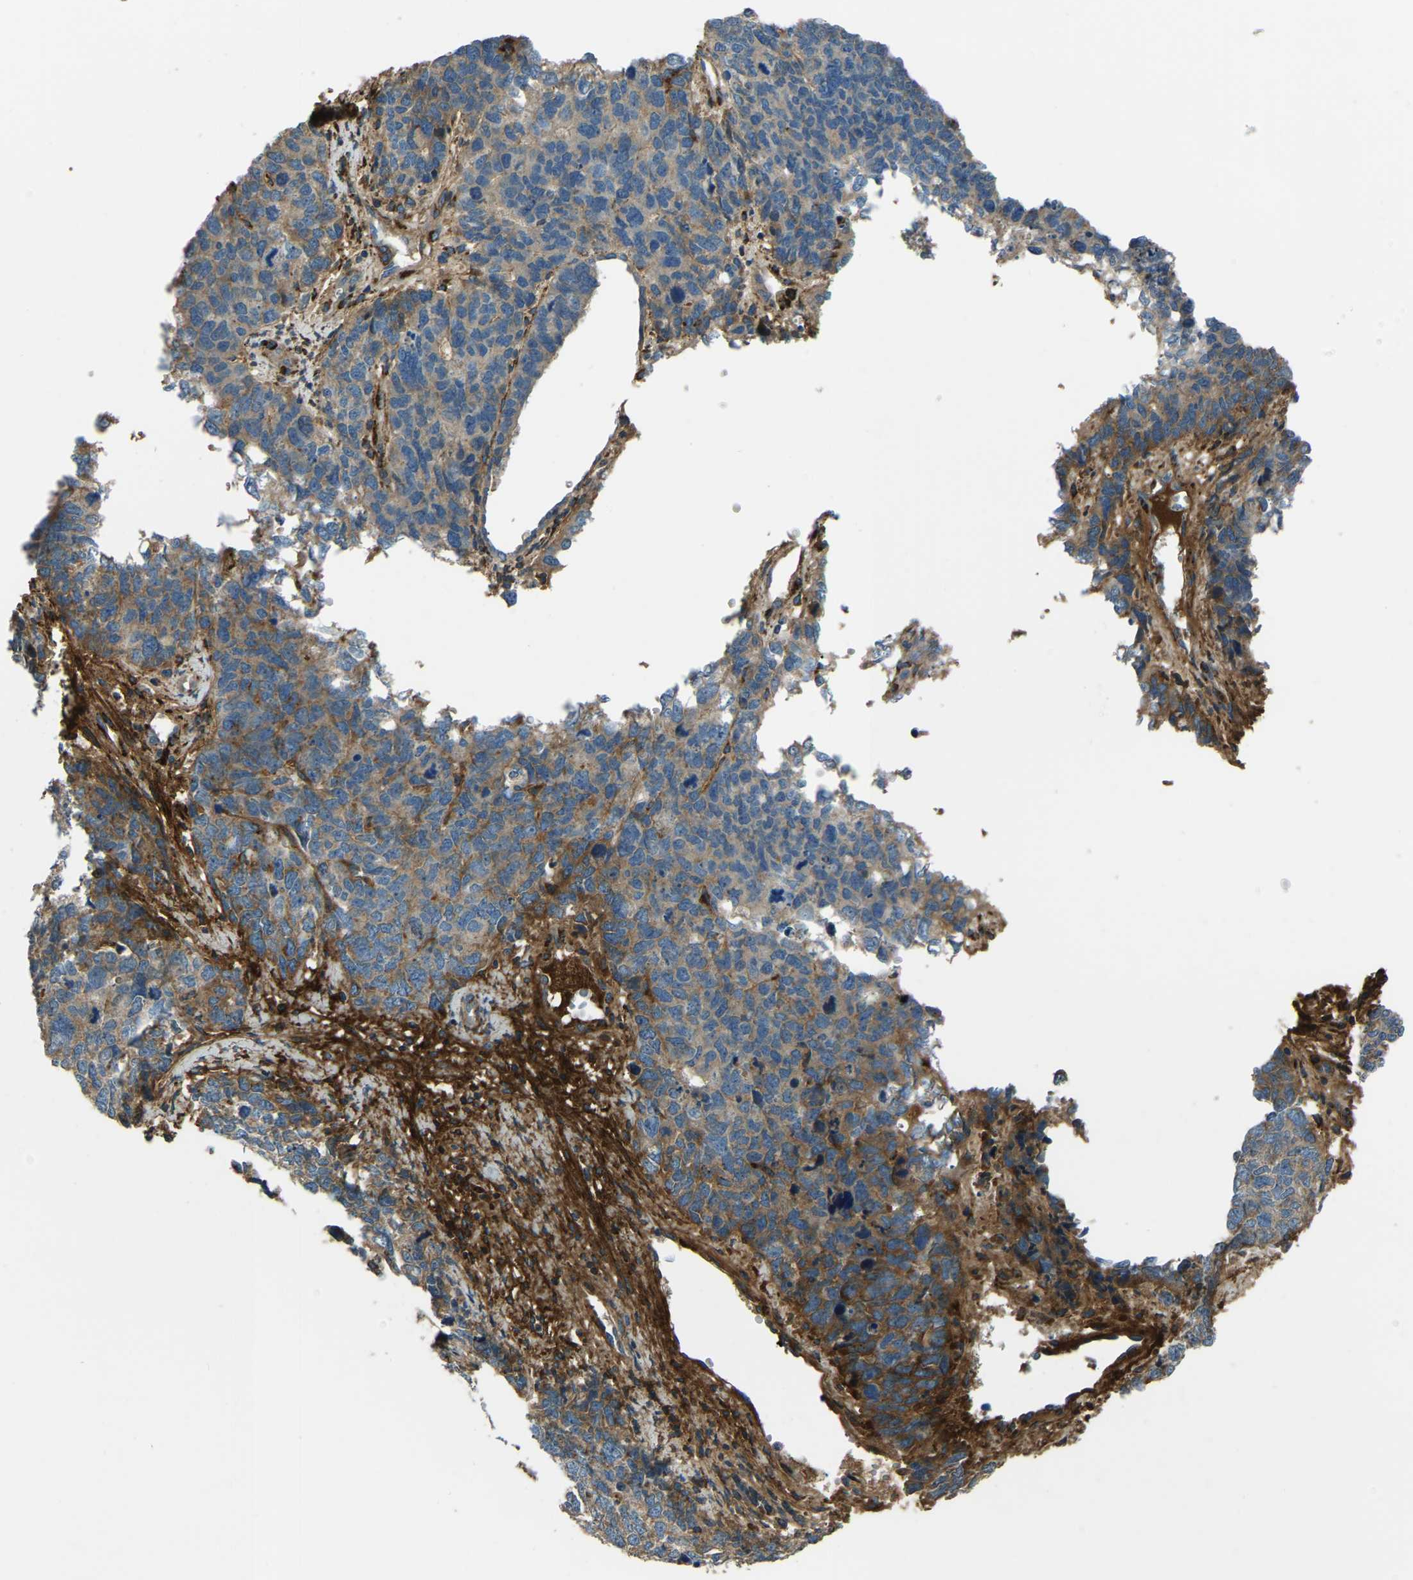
{"staining": {"intensity": "weak", "quantity": ">75%", "location": "cytoplasmic/membranous"}, "tissue": "cervical cancer", "cell_type": "Tumor cells", "image_type": "cancer", "snomed": [{"axis": "morphology", "description": "Squamous cell carcinoma, NOS"}, {"axis": "topography", "description": "Cervix"}], "caption": "Immunohistochemical staining of squamous cell carcinoma (cervical) demonstrates low levels of weak cytoplasmic/membranous protein staining in about >75% of tumor cells. Using DAB (3,3'-diaminobenzidine) (brown) and hematoxylin (blue) stains, captured at high magnification using brightfield microscopy.", "gene": "COL3A1", "patient": {"sex": "female", "age": 63}}